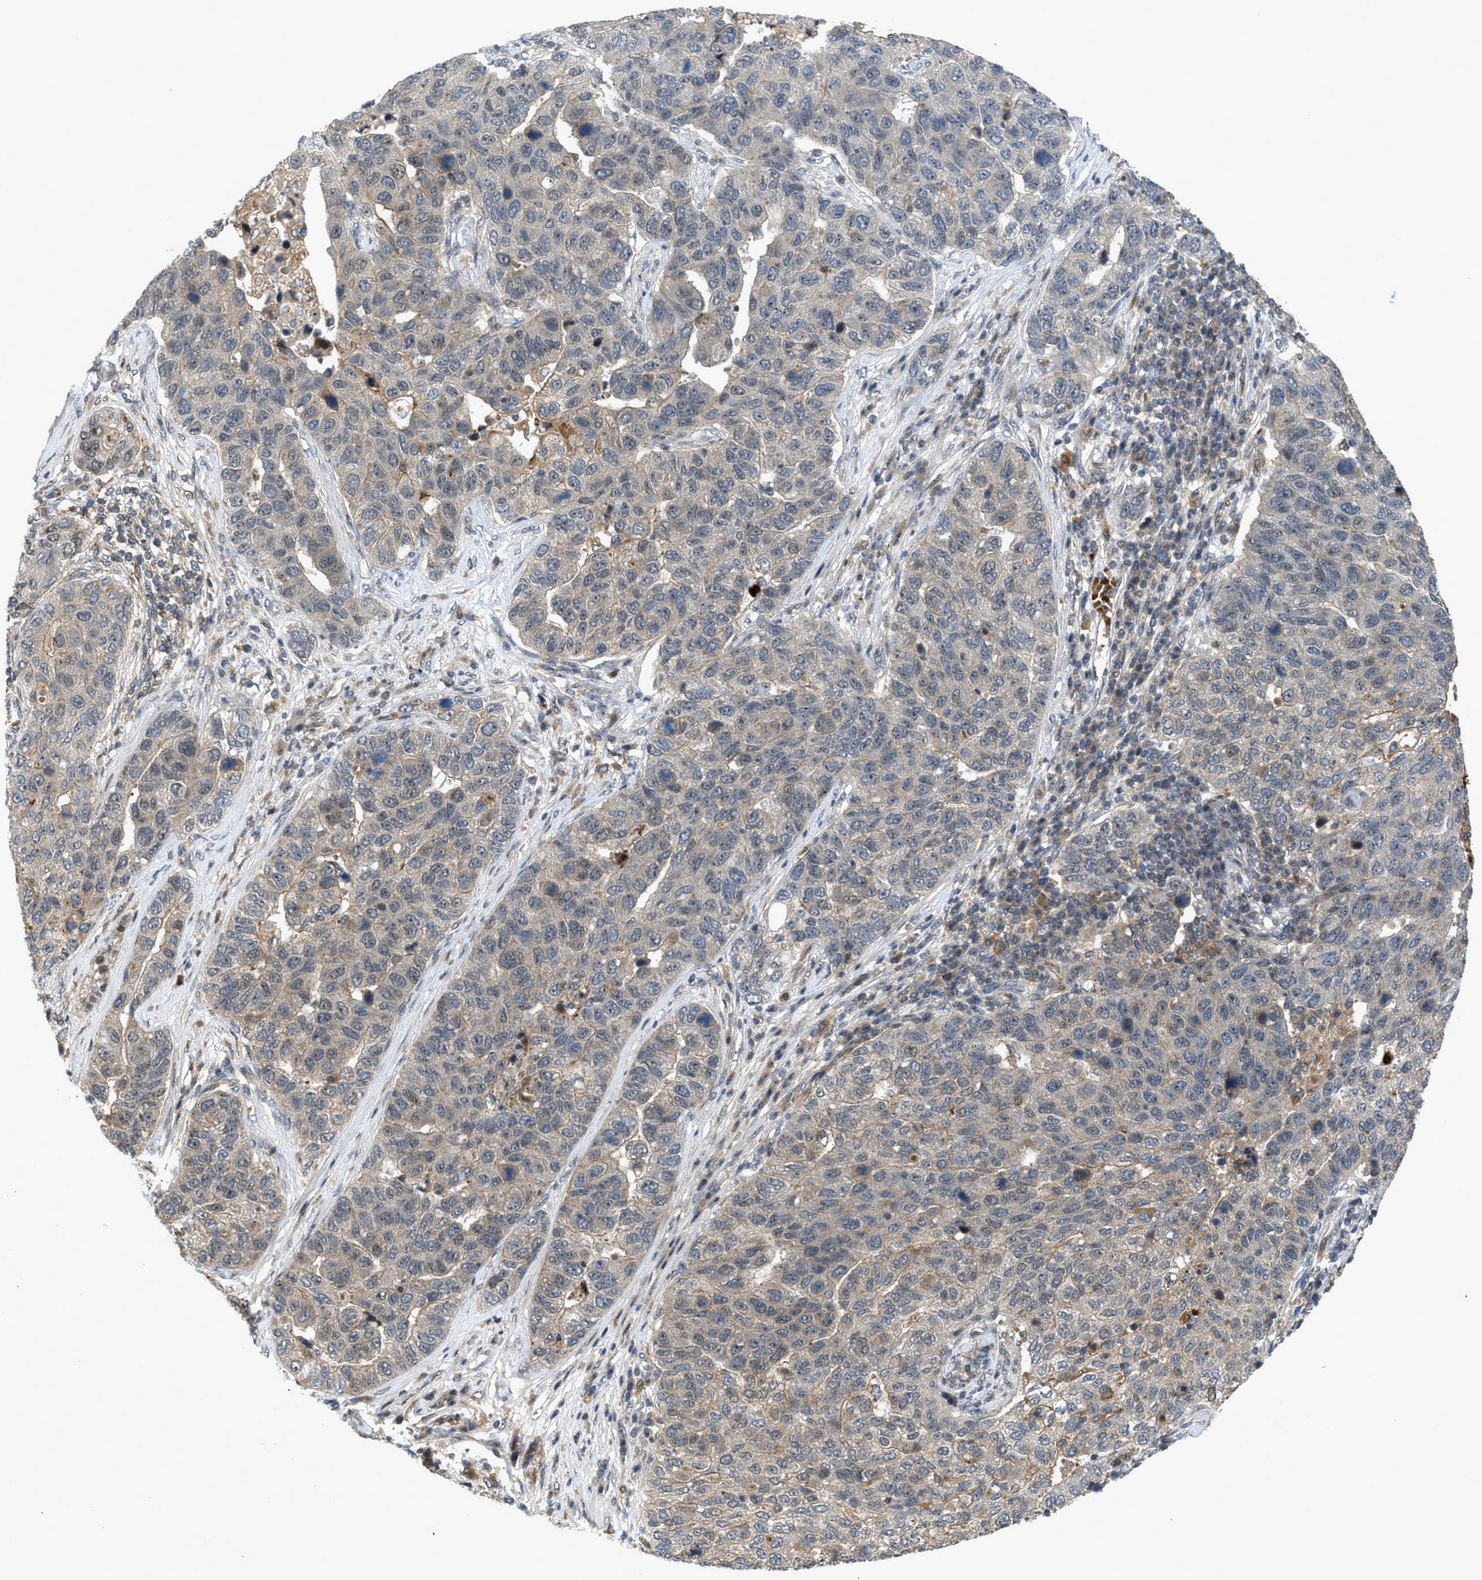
{"staining": {"intensity": "weak", "quantity": "<25%", "location": "cytoplasmic/membranous,nuclear"}, "tissue": "pancreatic cancer", "cell_type": "Tumor cells", "image_type": "cancer", "snomed": [{"axis": "morphology", "description": "Adenocarcinoma, NOS"}, {"axis": "topography", "description": "Pancreas"}], "caption": "Tumor cells show no significant positivity in adenocarcinoma (pancreatic). (DAB immunohistochemistry (IHC), high magnification).", "gene": "DNAJC28", "patient": {"sex": "female", "age": 61}}